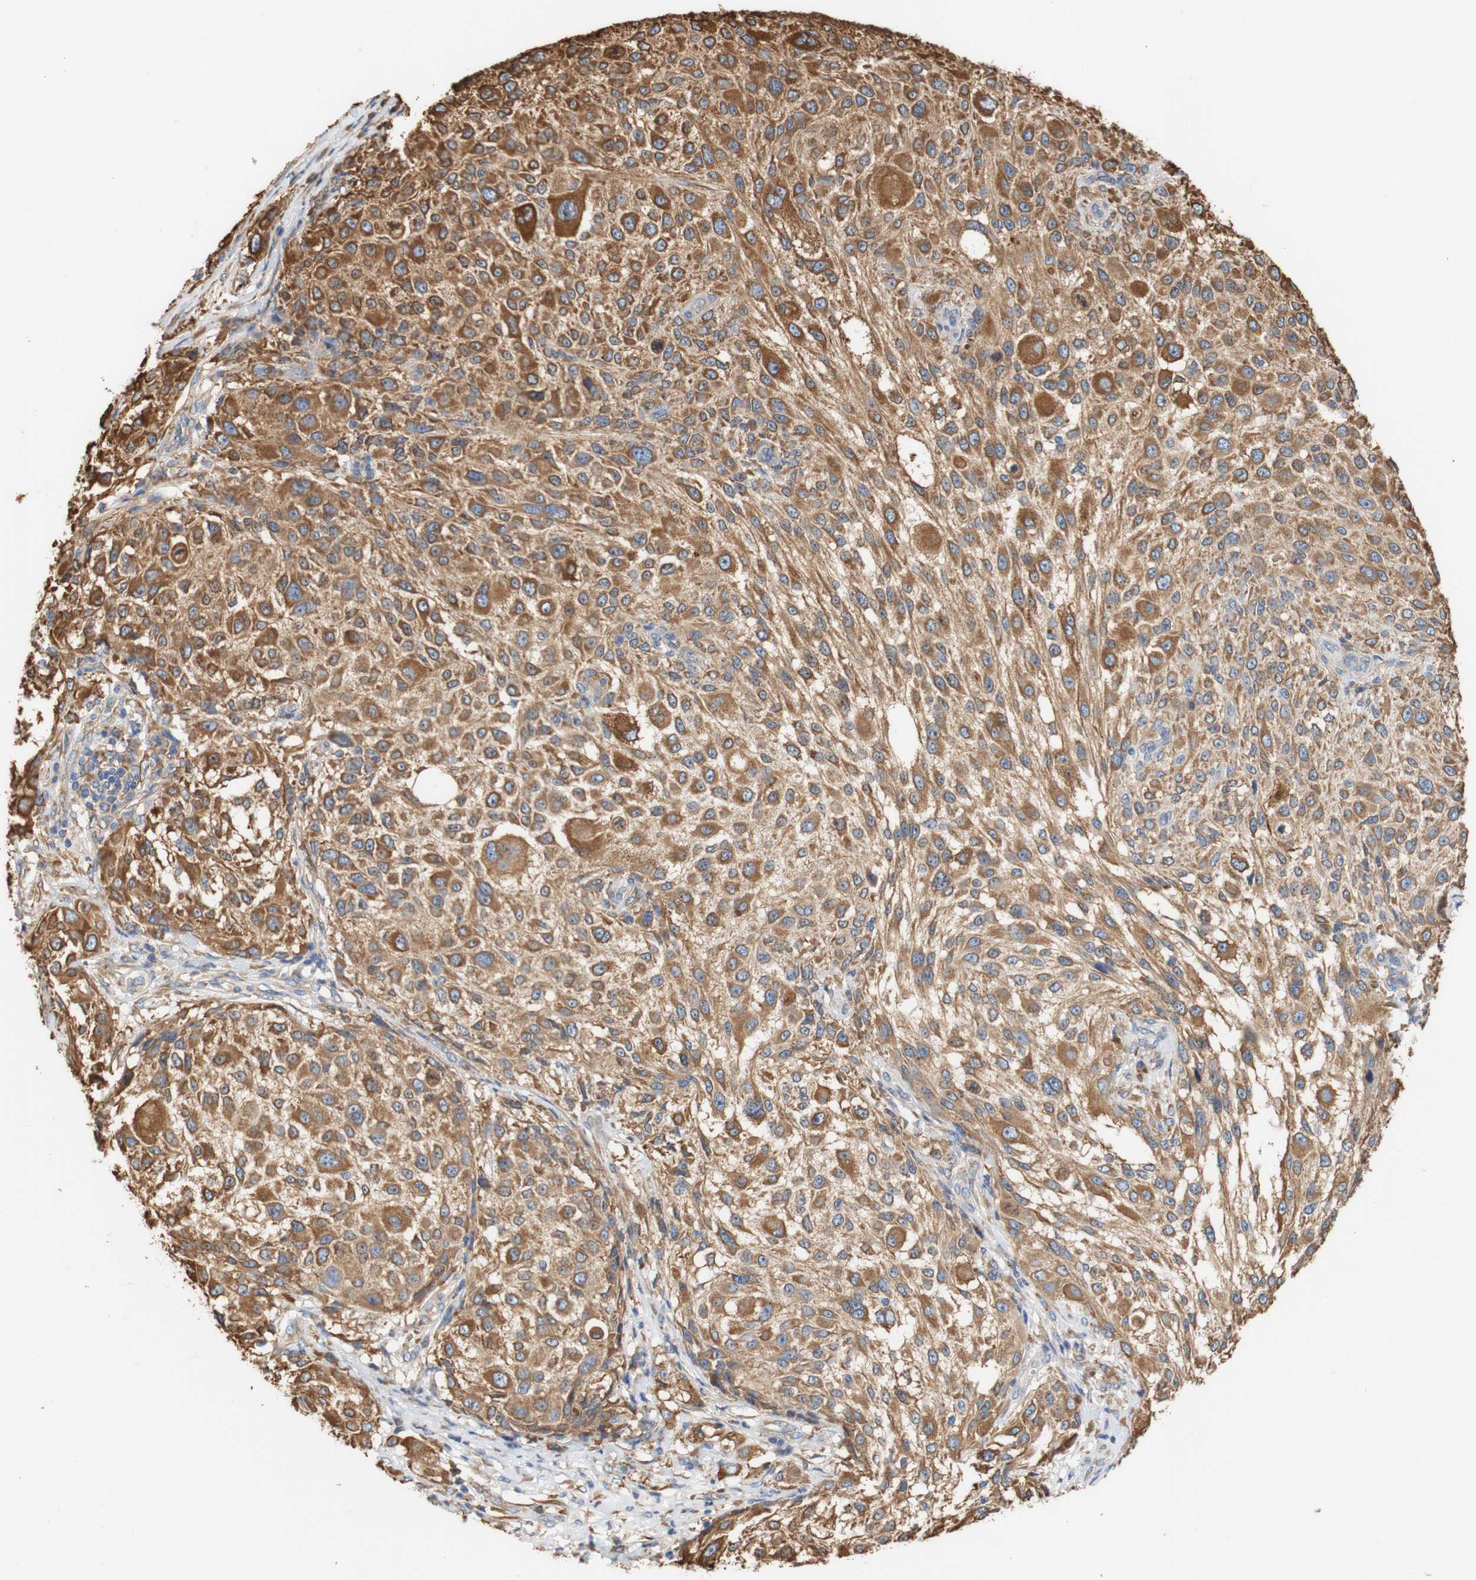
{"staining": {"intensity": "moderate", "quantity": ">75%", "location": "cytoplasmic/membranous"}, "tissue": "melanoma", "cell_type": "Tumor cells", "image_type": "cancer", "snomed": [{"axis": "morphology", "description": "Necrosis, NOS"}, {"axis": "morphology", "description": "Malignant melanoma, NOS"}, {"axis": "topography", "description": "Skin"}], "caption": "Immunohistochemistry histopathology image of neoplastic tissue: malignant melanoma stained using immunohistochemistry displays medium levels of moderate protein expression localized specifically in the cytoplasmic/membranous of tumor cells, appearing as a cytoplasmic/membranous brown color.", "gene": "EIF2AK4", "patient": {"sex": "female", "age": 87}}